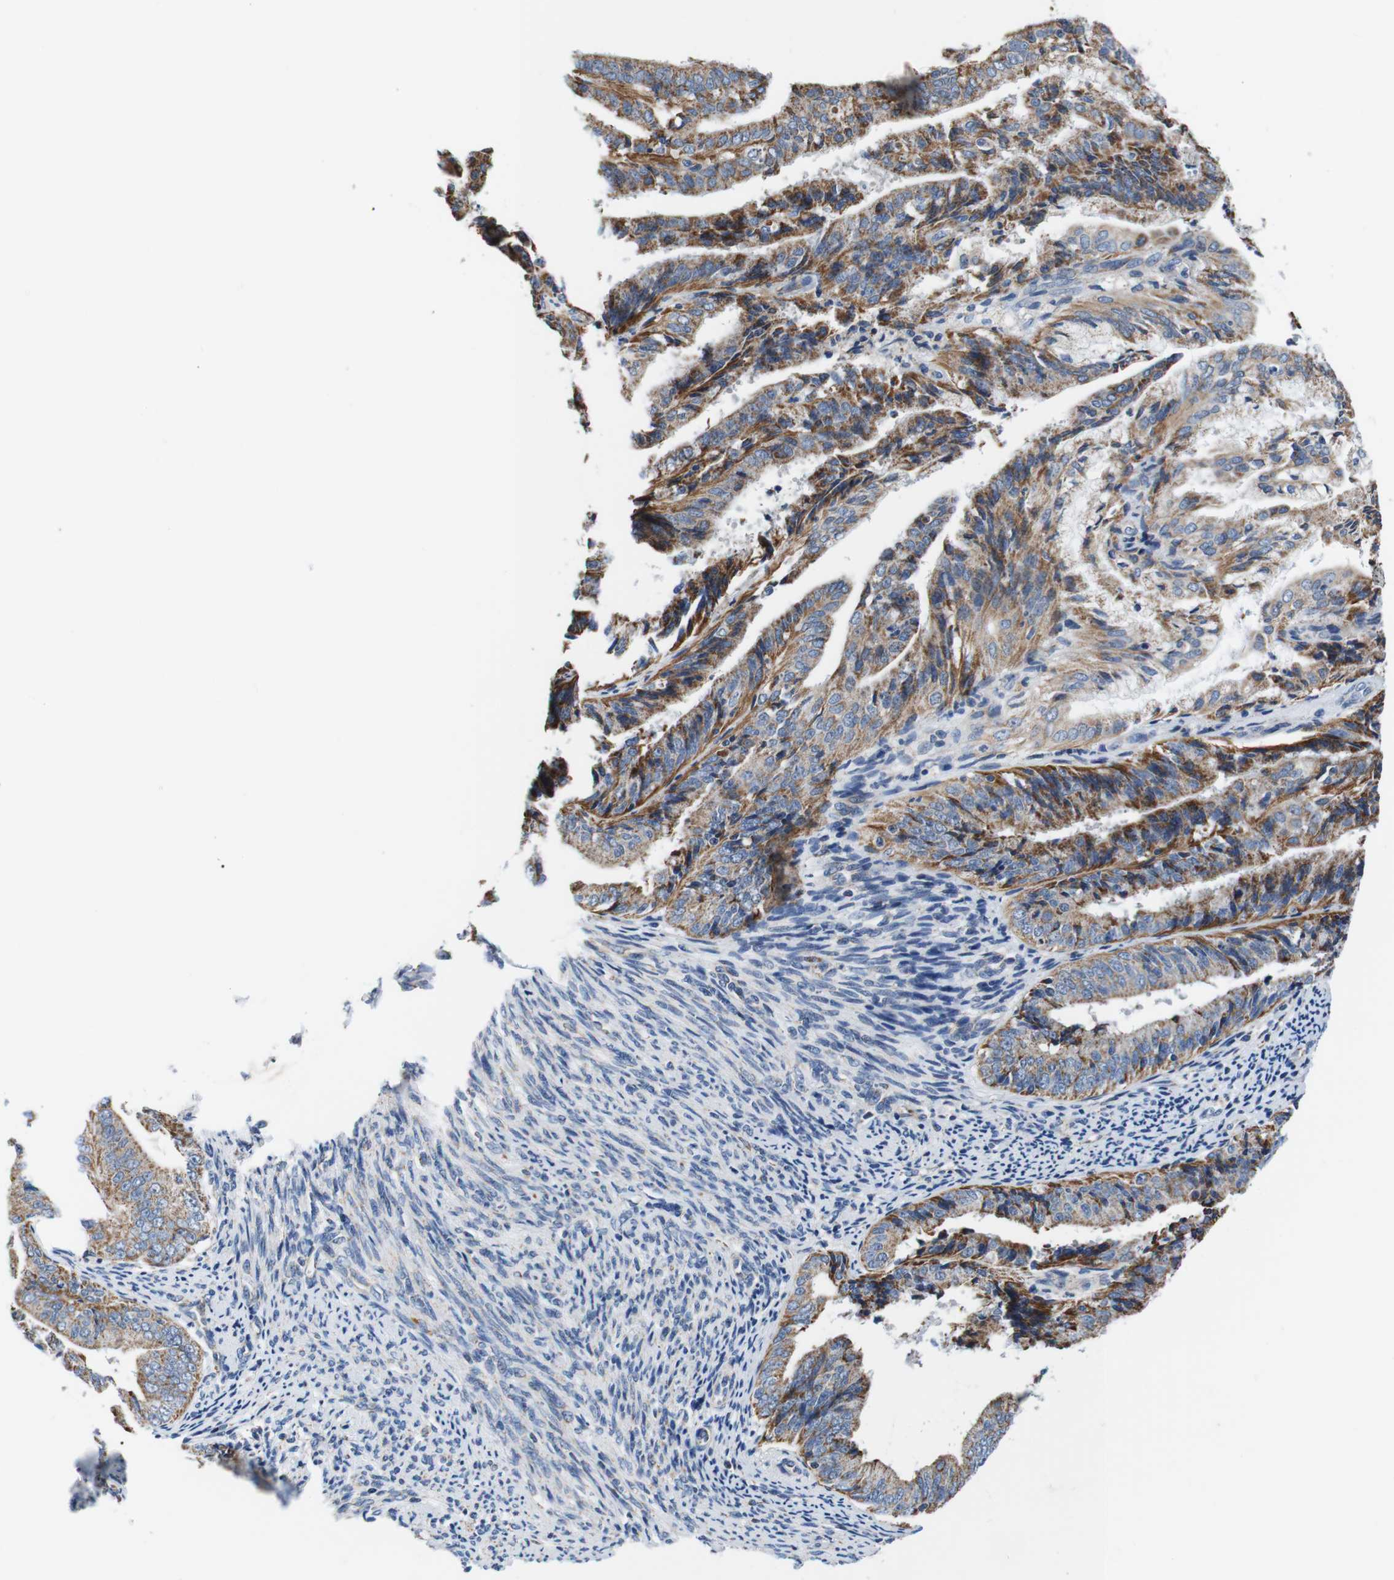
{"staining": {"intensity": "moderate", "quantity": ">75%", "location": "cytoplasmic/membranous"}, "tissue": "endometrial cancer", "cell_type": "Tumor cells", "image_type": "cancer", "snomed": [{"axis": "morphology", "description": "Adenocarcinoma, NOS"}, {"axis": "topography", "description": "Endometrium"}], "caption": "Endometrial cancer stained with immunohistochemistry reveals moderate cytoplasmic/membranous staining in about >75% of tumor cells.", "gene": "LRP4", "patient": {"sex": "female", "age": 63}}